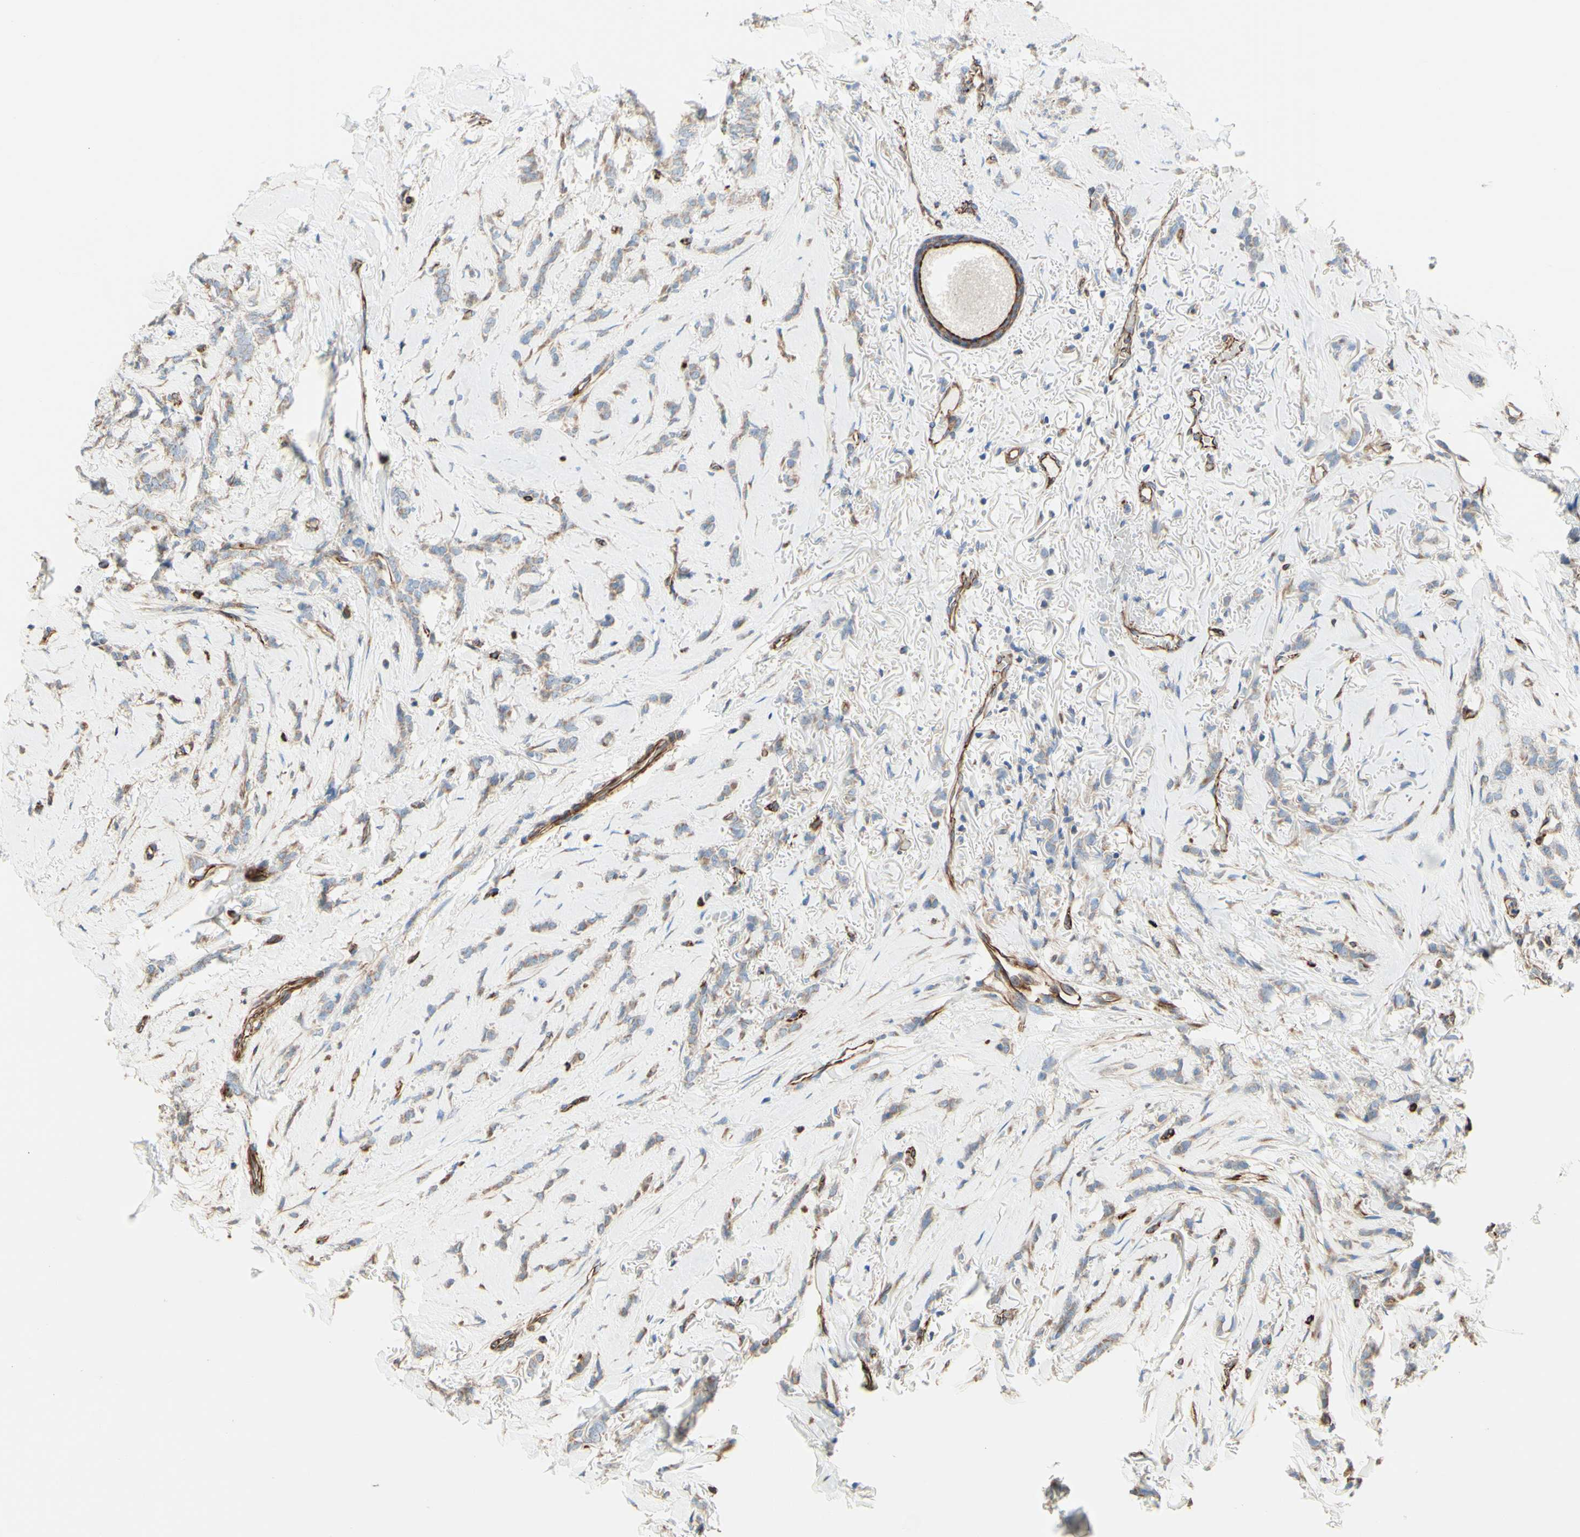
{"staining": {"intensity": "weak", "quantity": ">75%", "location": "cytoplasmic/membranous"}, "tissue": "breast cancer", "cell_type": "Tumor cells", "image_type": "cancer", "snomed": [{"axis": "morphology", "description": "Lobular carcinoma"}, {"axis": "topography", "description": "Skin"}, {"axis": "topography", "description": "Breast"}], "caption": "Breast lobular carcinoma stained for a protein (brown) reveals weak cytoplasmic/membranous positive expression in approximately >75% of tumor cells.", "gene": "ENDOD1", "patient": {"sex": "female", "age": 46}}